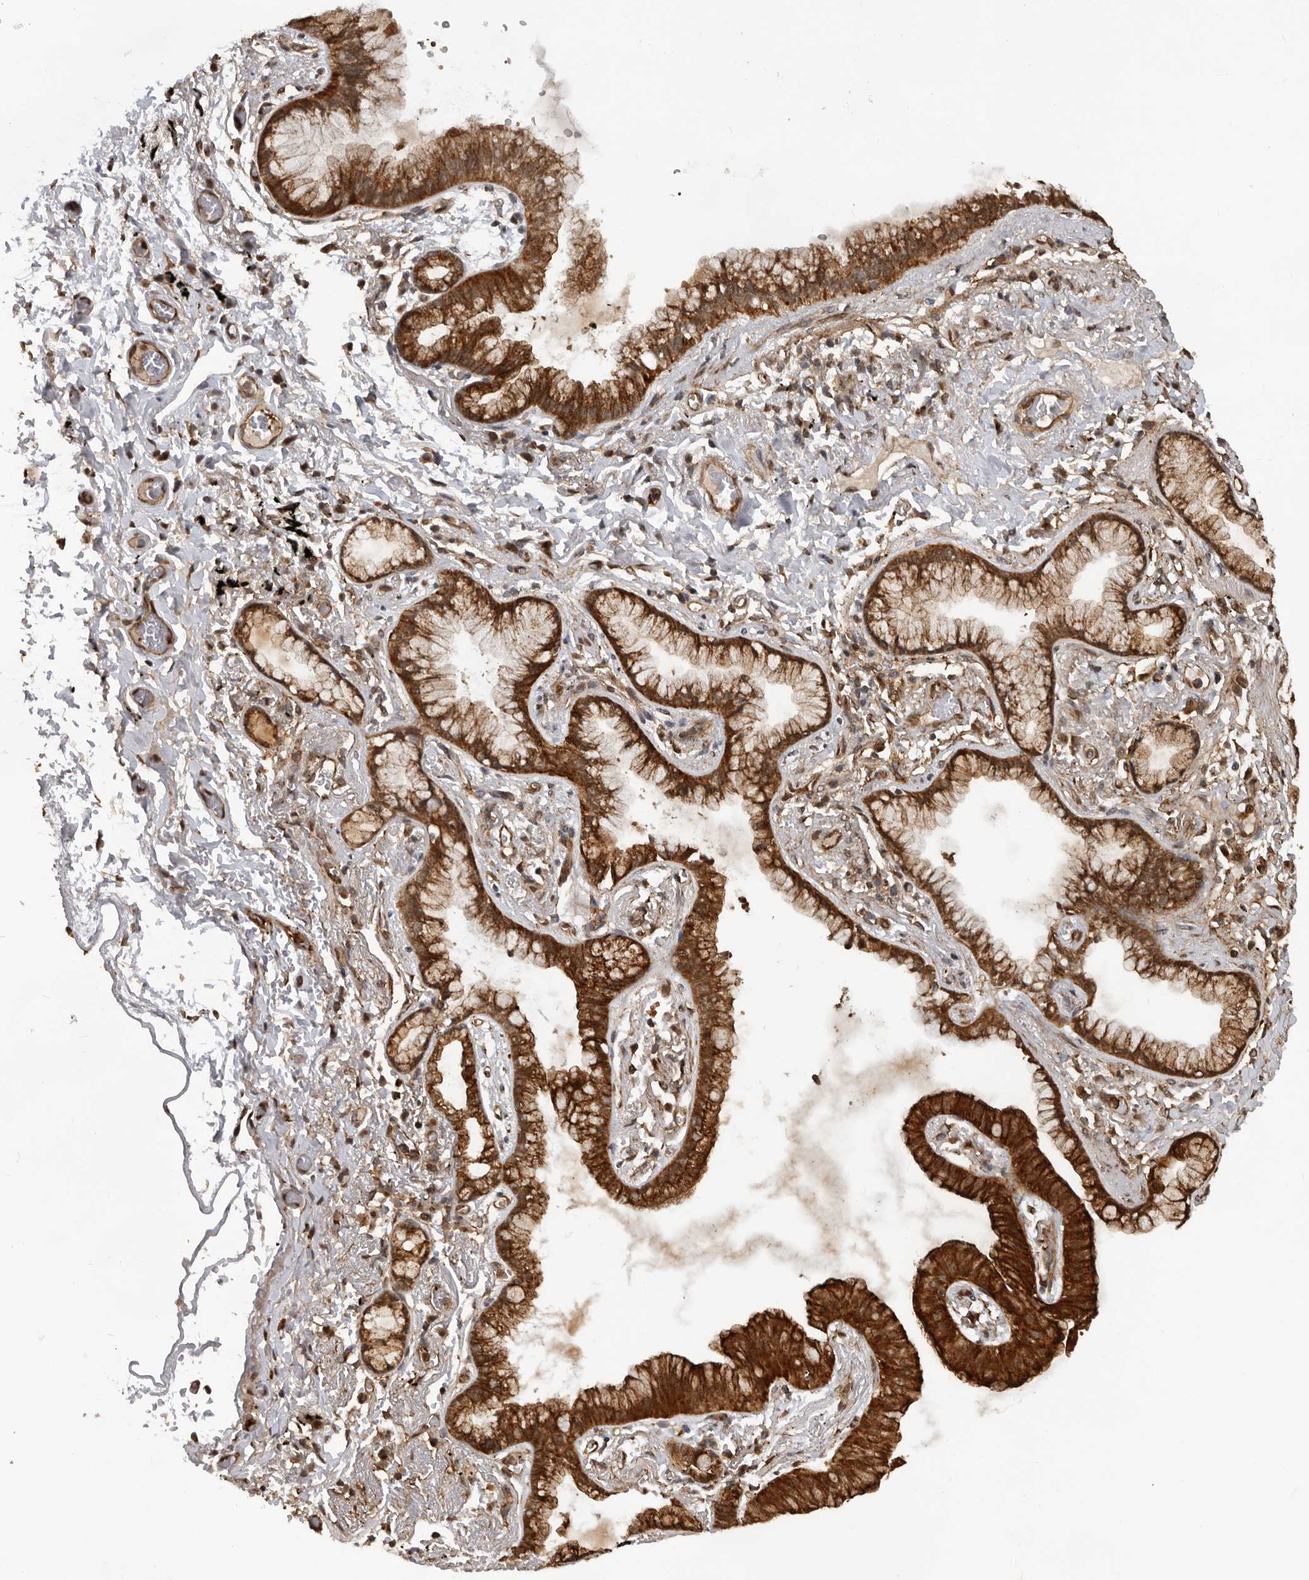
{"staining": {"intensity": "strong", "quantity": ">75%", "location": "cytoplasmic/membranous"}, "tissue": "lung cancer", "cell_type": "Tumor cells", "image_type": "cancer", "snomed": [{"axis": "morphology", "description": "Adenocarcinoma, NOS"}, {"axis": "topography", "description": "Lung"}], "caption": "Protein analysis of lung cancer tissue displays strong cytoplasmic/membranous staining in approximately >75% of tumor cells.", "gene": "RNF157", "patient": {"sex": "female", "age": 70}}